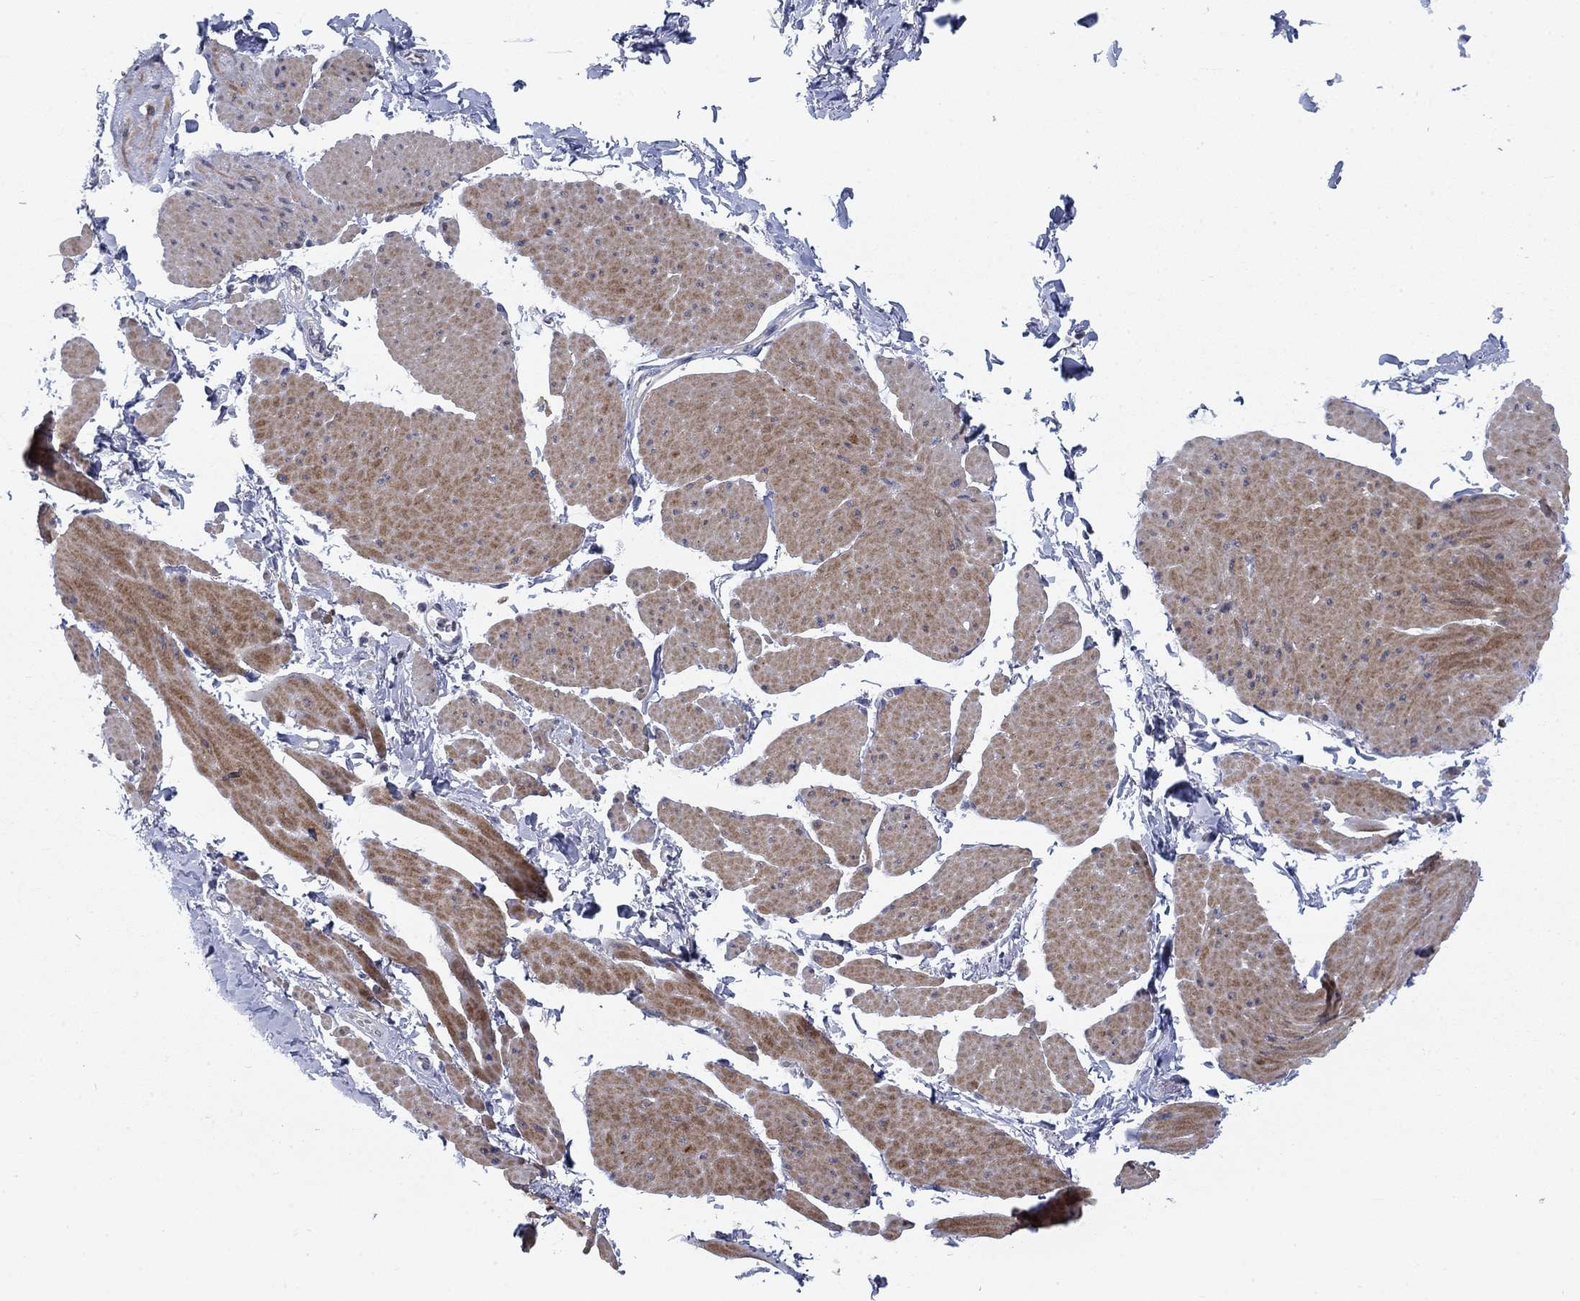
{"staining": {"intensity": "moderate", "quantity": "25%-75%", "location": "cytoplasmic/membranous"}, "tissue": "smooth muscle", "cell_type": "Smooth muscle cells", "image_type": "normal", "snomed": [{"axis": "morphology", "description": "Normal tissue, NOS"}, {"axis": "topography", "description": "Adipose tissue"}, {"axis": "topography", "description": "Smooth muscle"}, {"axis": "topography", "description": "Peripheral nerve tissue"}], "caption": "The image reveals a brown stain indicating the presence of a protein in the cytoplasmic/membranous of smooth muscle cells in smooth muscle.", "gene": "KIF15", "patient": {"sex": "male", "age": 83}}